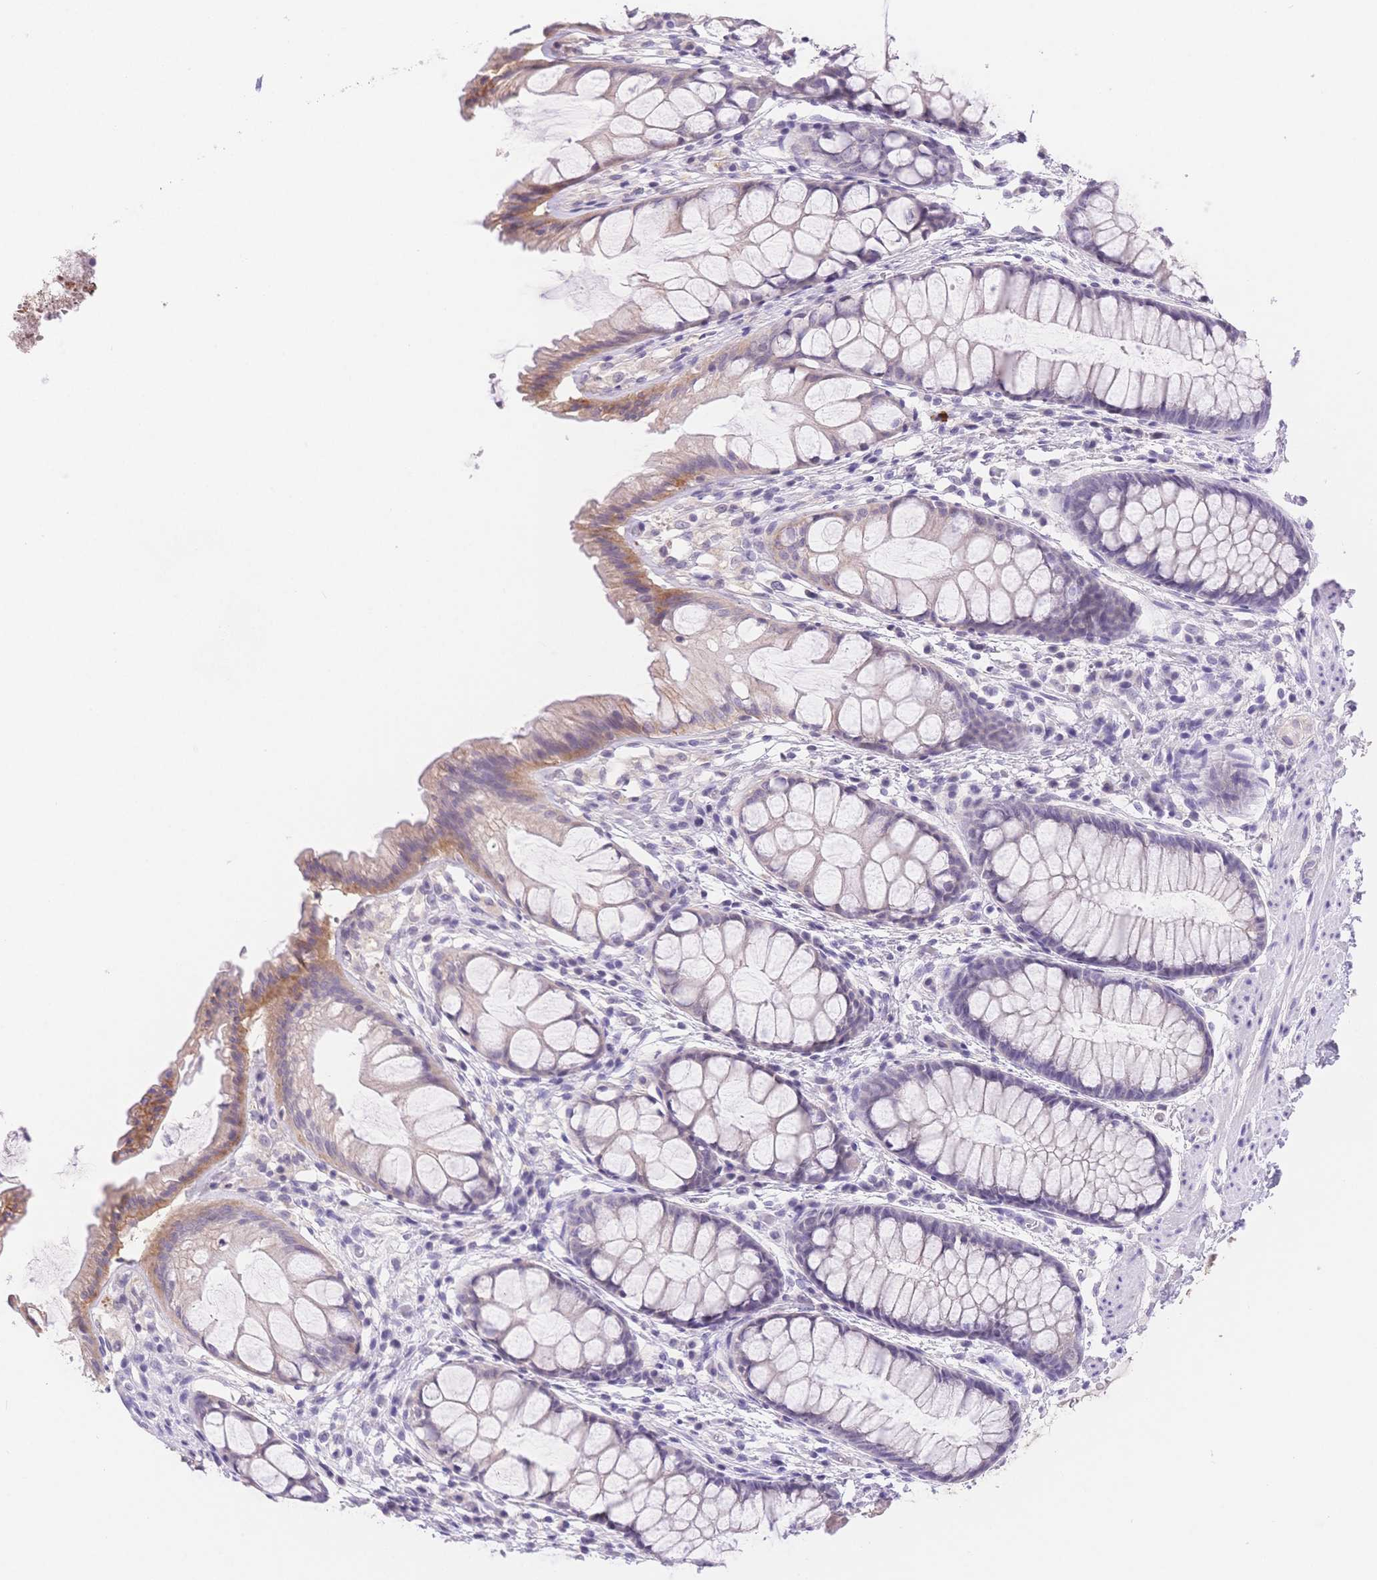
{"staining": {"intensity": "moderate", "quantity": "<25%", "location": "cytoplasmic/membranous"}, "tissue": "rectum", "cell_type": "Glandular cells", "image_type": "normal", "snomed": [{"axis": "morphology", "description": "Normal tissue, NOS"}, {"axis": "topography", "description": "Rectum"}], "caption": "Unremarkable rectum demonstrates moderate cytoplasmic/membranous positivity in about <25% of glandular cells, visualized by immunohistochemistry. Using DAB (3,3'-diaminobenzidine) (brown) and hematoxylin (blue) stains, captured at high magnification using brightfield microscopy.", "gene": "MYOM1", "patient": {"sex": "female", "age": 62}}